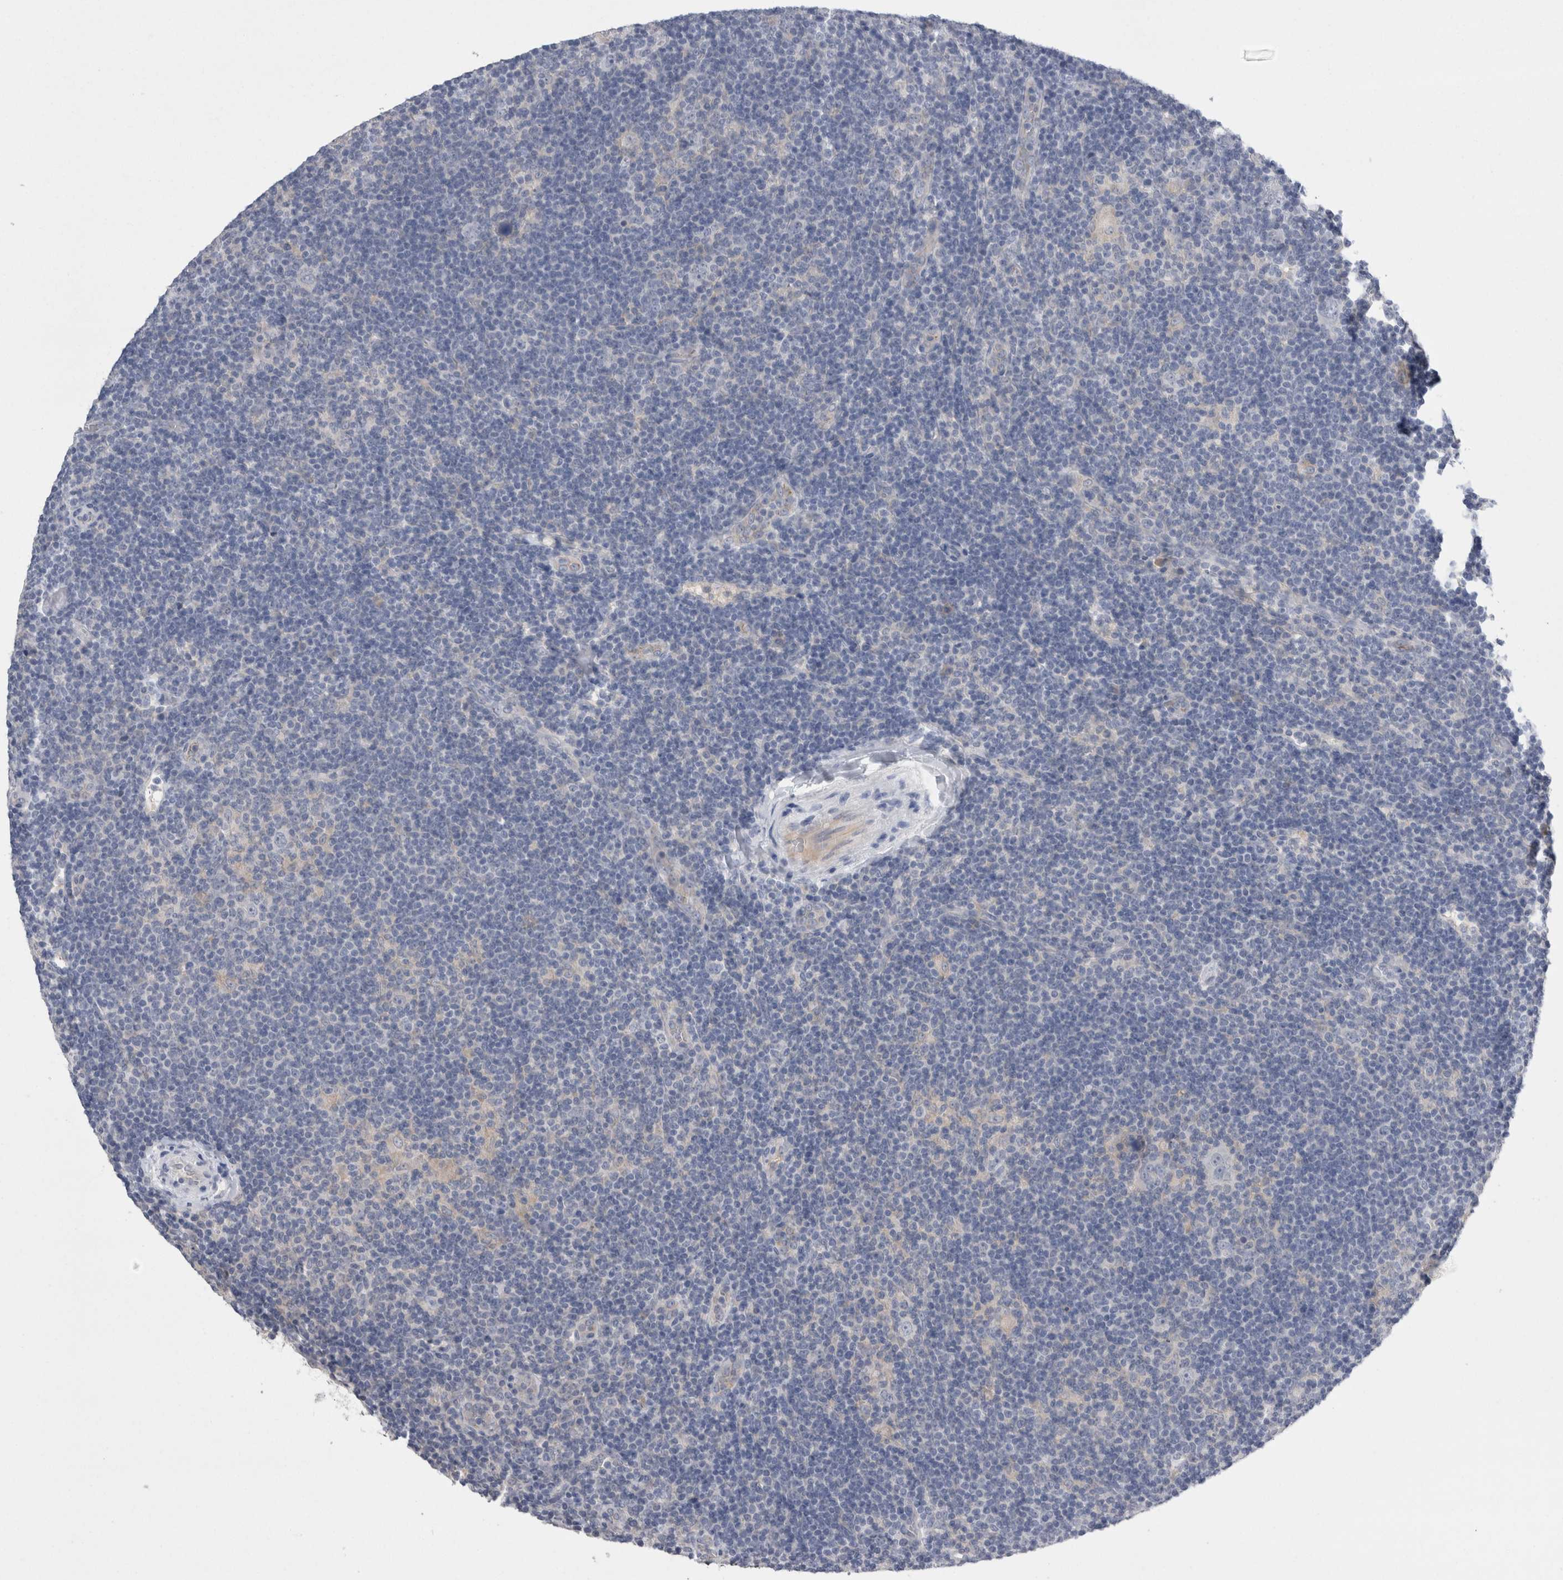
{"staining": {"intensity": "negative", "quantity": "none", "location": "none"}, "tissue": "lymphoma", "cell_type": "Tumor cells", "image_type": "cancer", "snomed": [{"axis": "morphology", "description": "Hodgkin's disease, NOS"}, {"axis": "topography", "description": "Lymph node"}], "caption": "This is a micrograph of immunohistochemistry (IHC) staining of lymphoma, which shows no positivity in tumor cells.", "gene": "REG1A", "patient": {"sex": "female", "age": 57}}